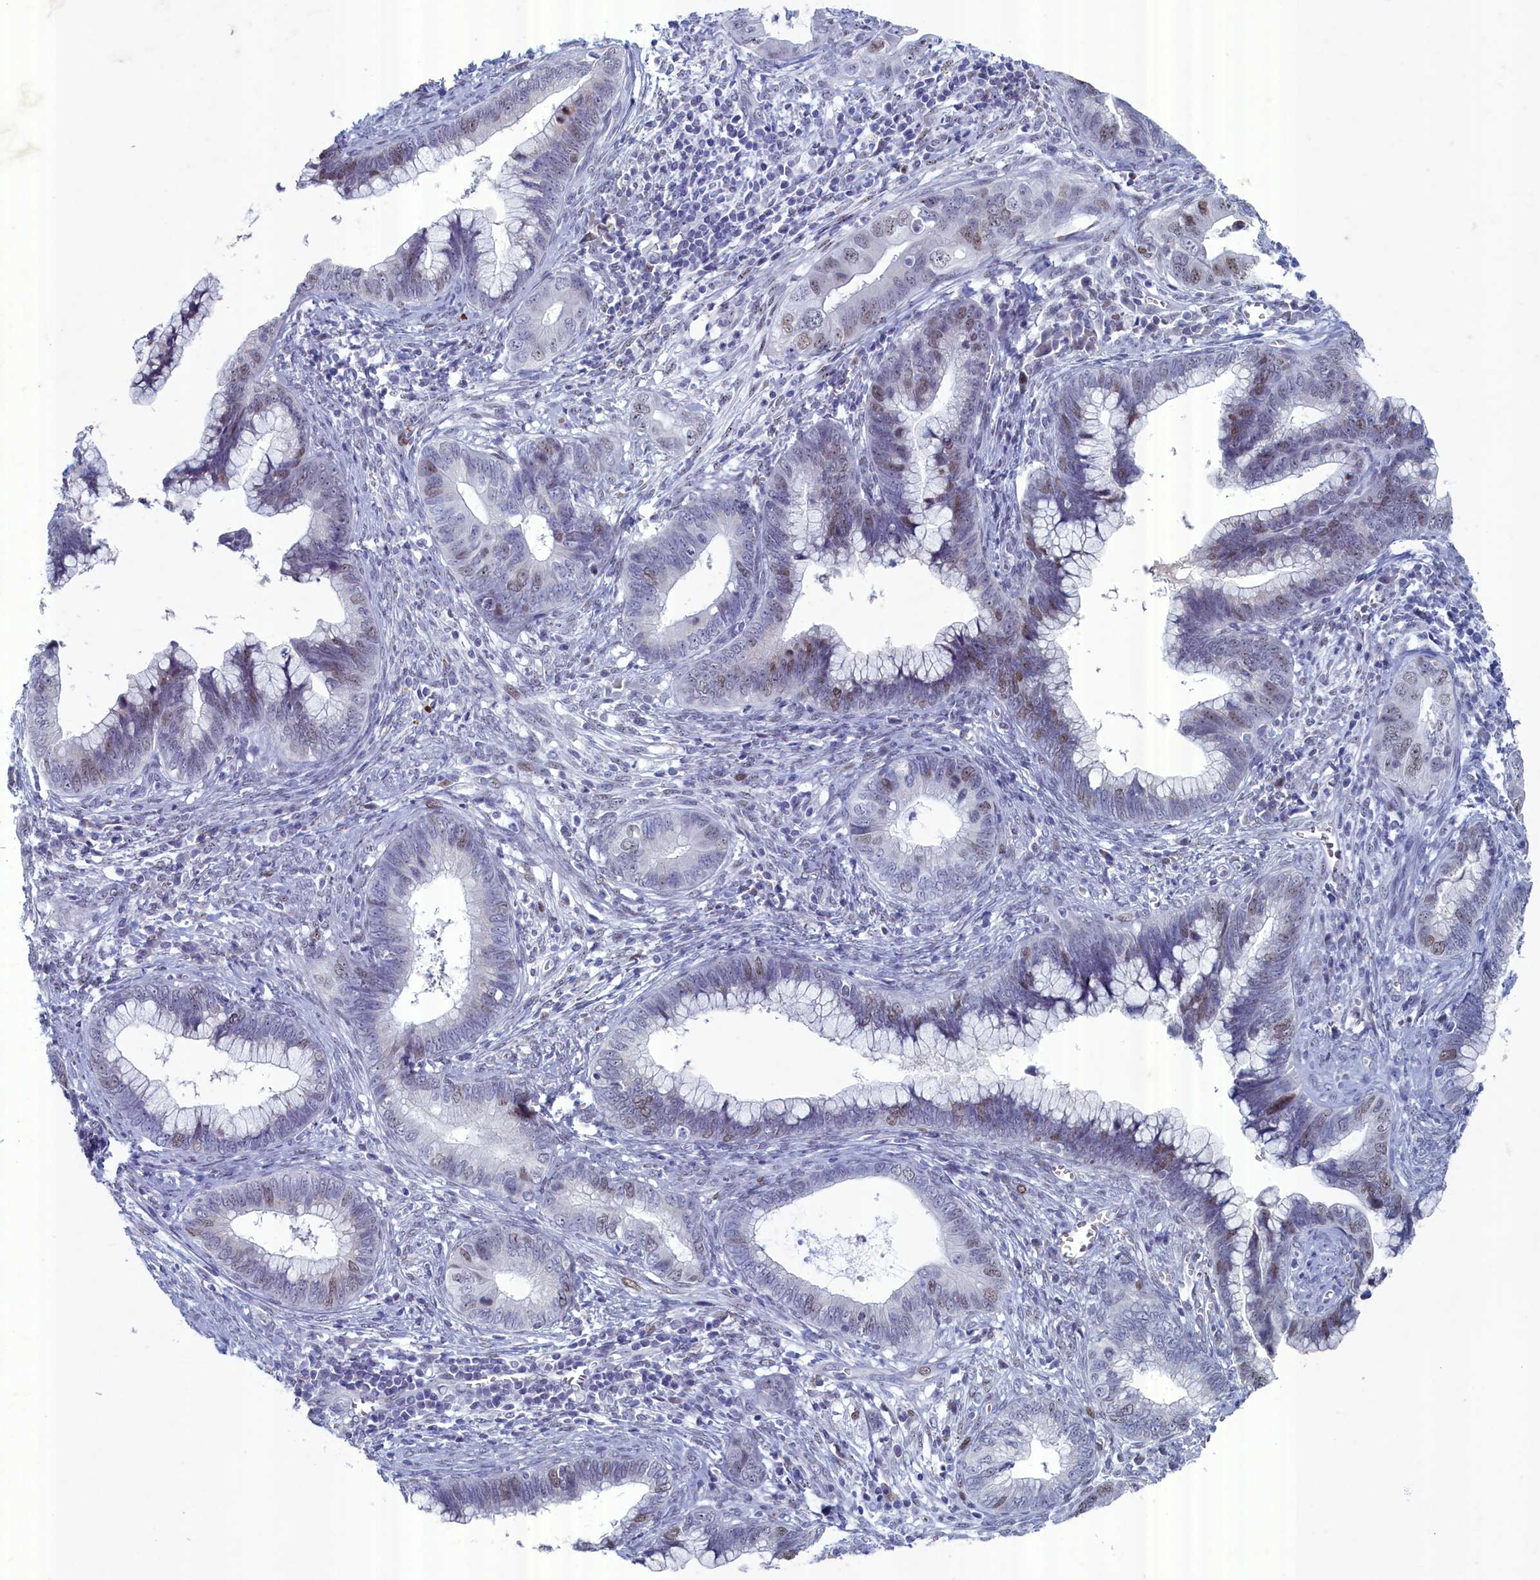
{"staining": {"intensity": "moderate", "quantity": "<25%", "location": "nuclear"}, "tissue": "cervical cancer", "cell_type": "Tumor cells", "image_type": "cancer", "snomed": [{"axis": "morphology", "description": "Adenocarcinoma, NOS"}, {"axis": "topography", "description": "Cervix"}], "caption": "Brown immunohistochemical staining in cervical adenocarcinoma demonstrates moderate nuclear staining in about <25% of tumor cells.", "gene": "WDR76", "patient": {"sex": "female", "age": 44}}